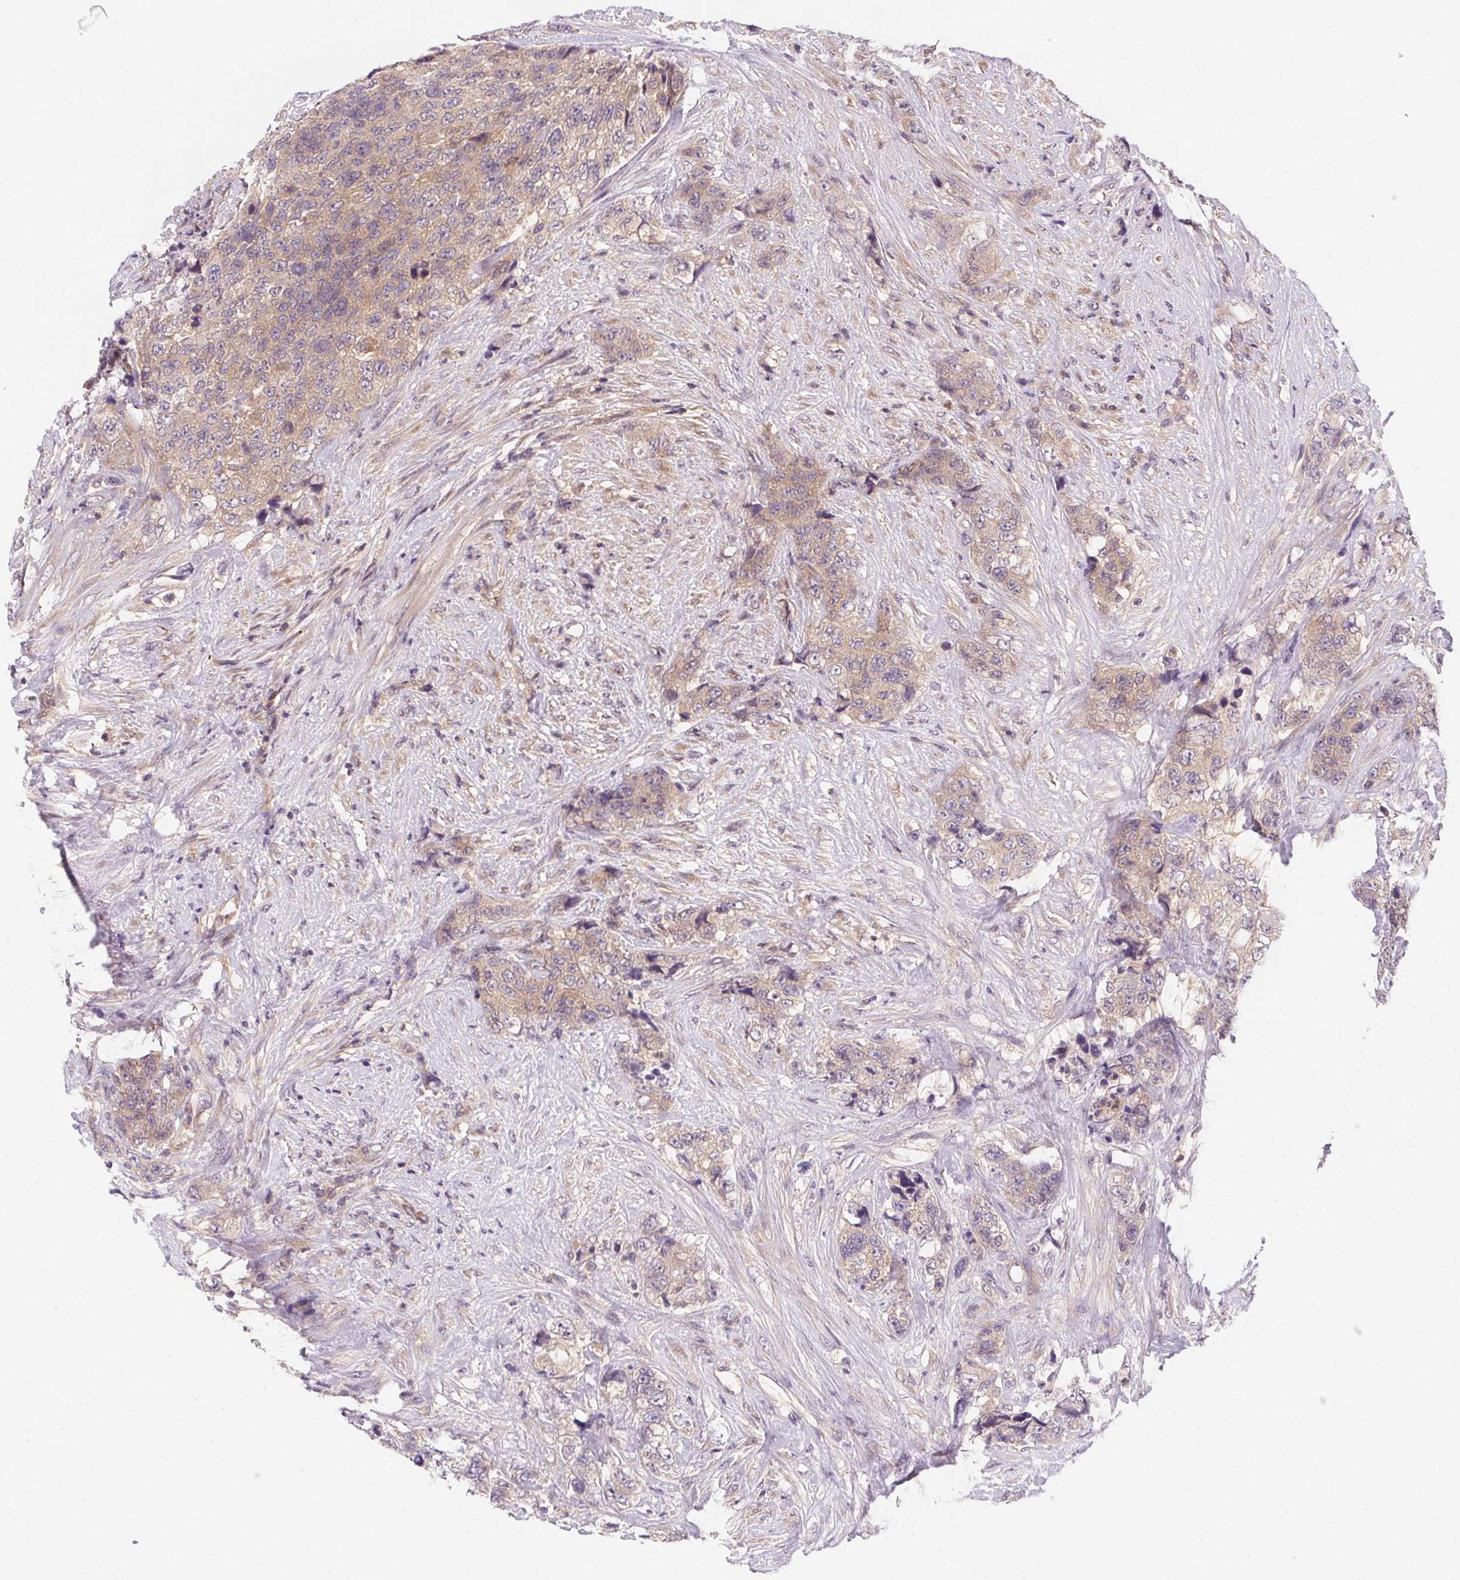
{"staining": {"intensity": "weak", "quantity": ">75%", "location": "cytoplasmic/membranous"}, "tissue": "urothelial cancer", "cell_type": "Tumor cells", "image_type": "cancer", "snomed": [{"axis": "morphology", "description": "Urothelial carcinoma, High grade"}, {"axis": "topography", "description": "Urinary bladder"}], "caption": "DAB immunohistochemical staining of human urothelial carcinoma (high-grade) displays weak cytoplasmic/membranous protein staining in approximately >75% of tumor cells.", "gene": "PRKAA1", "patient": {"sex": "female", "age": 78}}